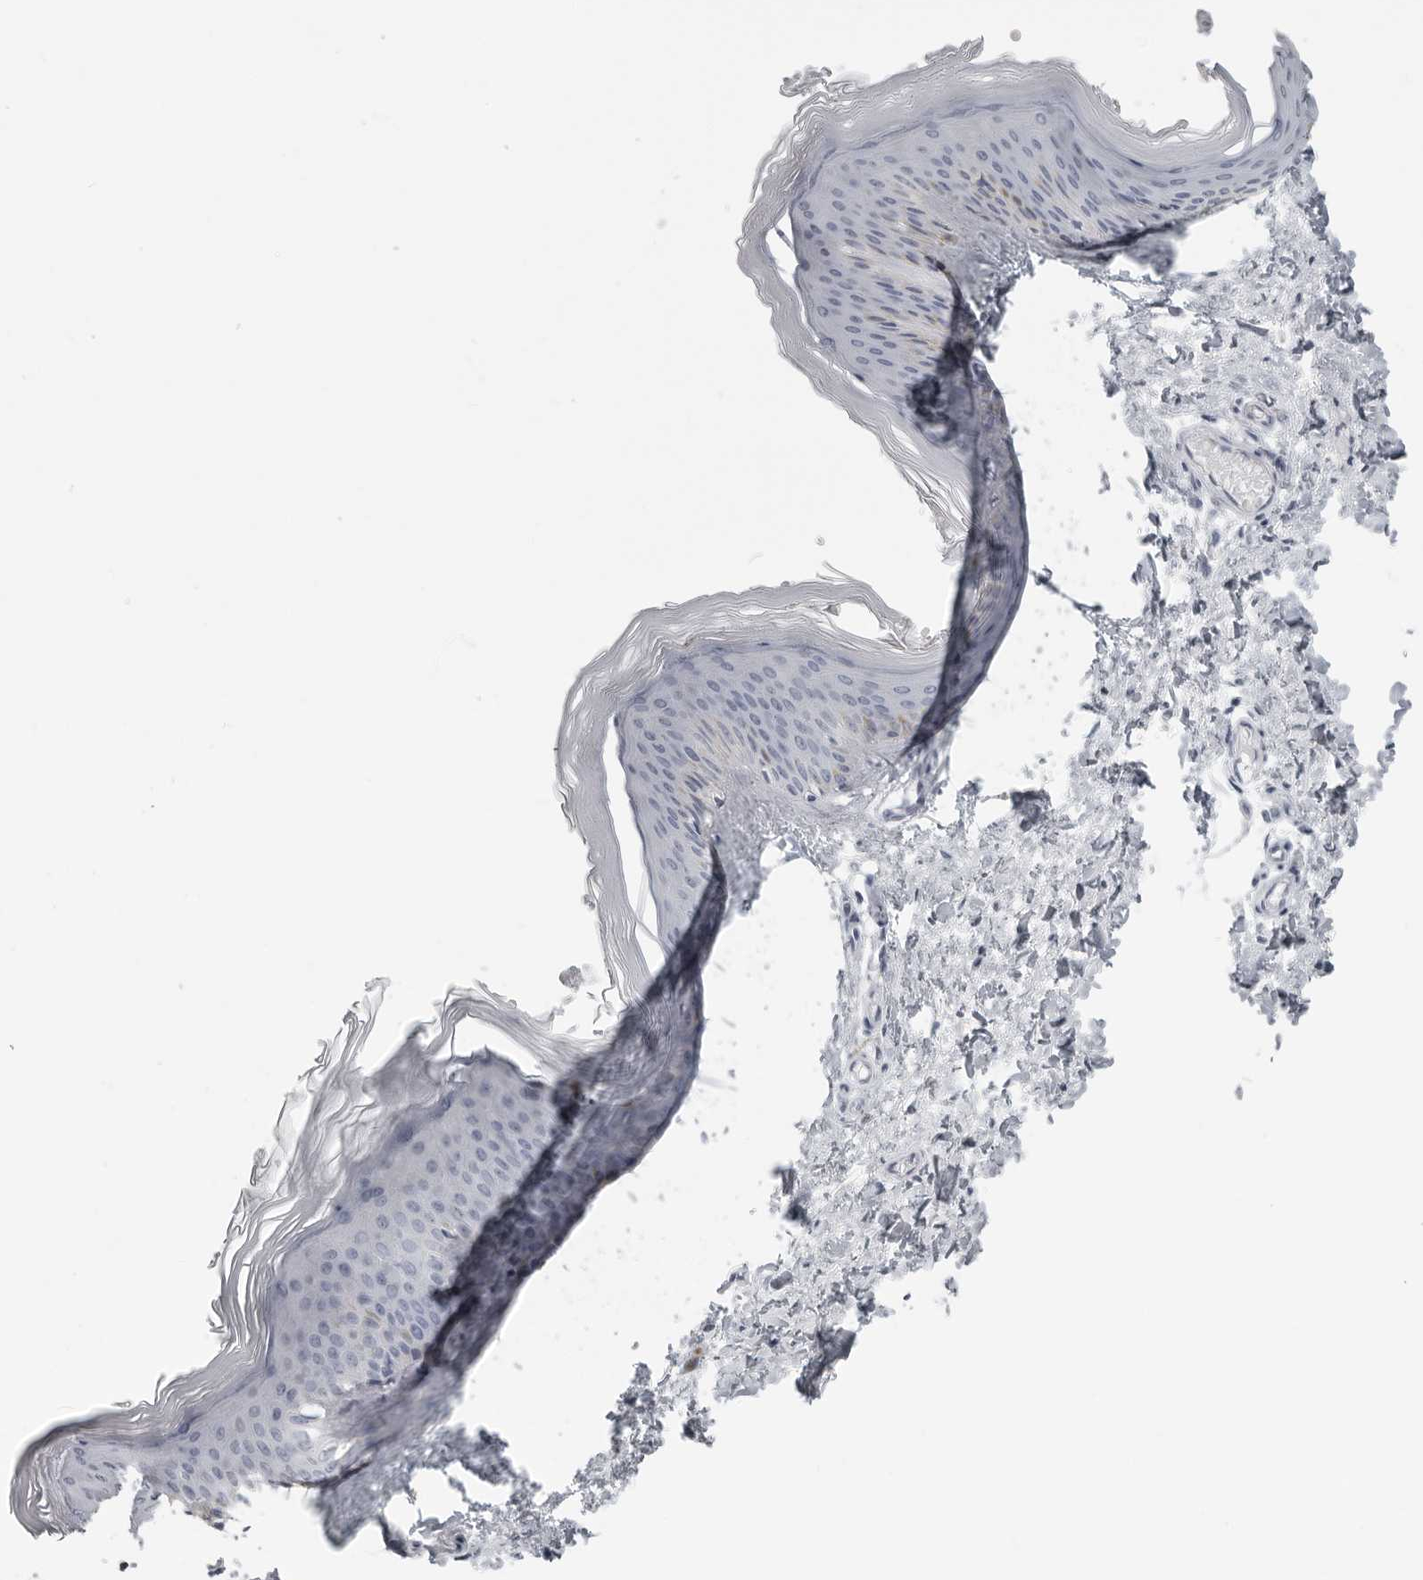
{"staining": {"intensity": "negative", "quantity": "none", "location": "none"}, "tissue": "skin", "cell_type": "Fibroblasts", "image_type": "normal", "snomed": [{"axis": "morphology", "description": "Normal tissue, NOS"}, {"axis": "topography", "description": "Skin"}], "caption": "This is a image of IHC staining of normal skin, which shows no expression in fibroblasts. (Brightfield microscopy of DAB IHC at high magnification).", "gene": "OPLAH", "patient": {"sex": "female", "age": 27}}